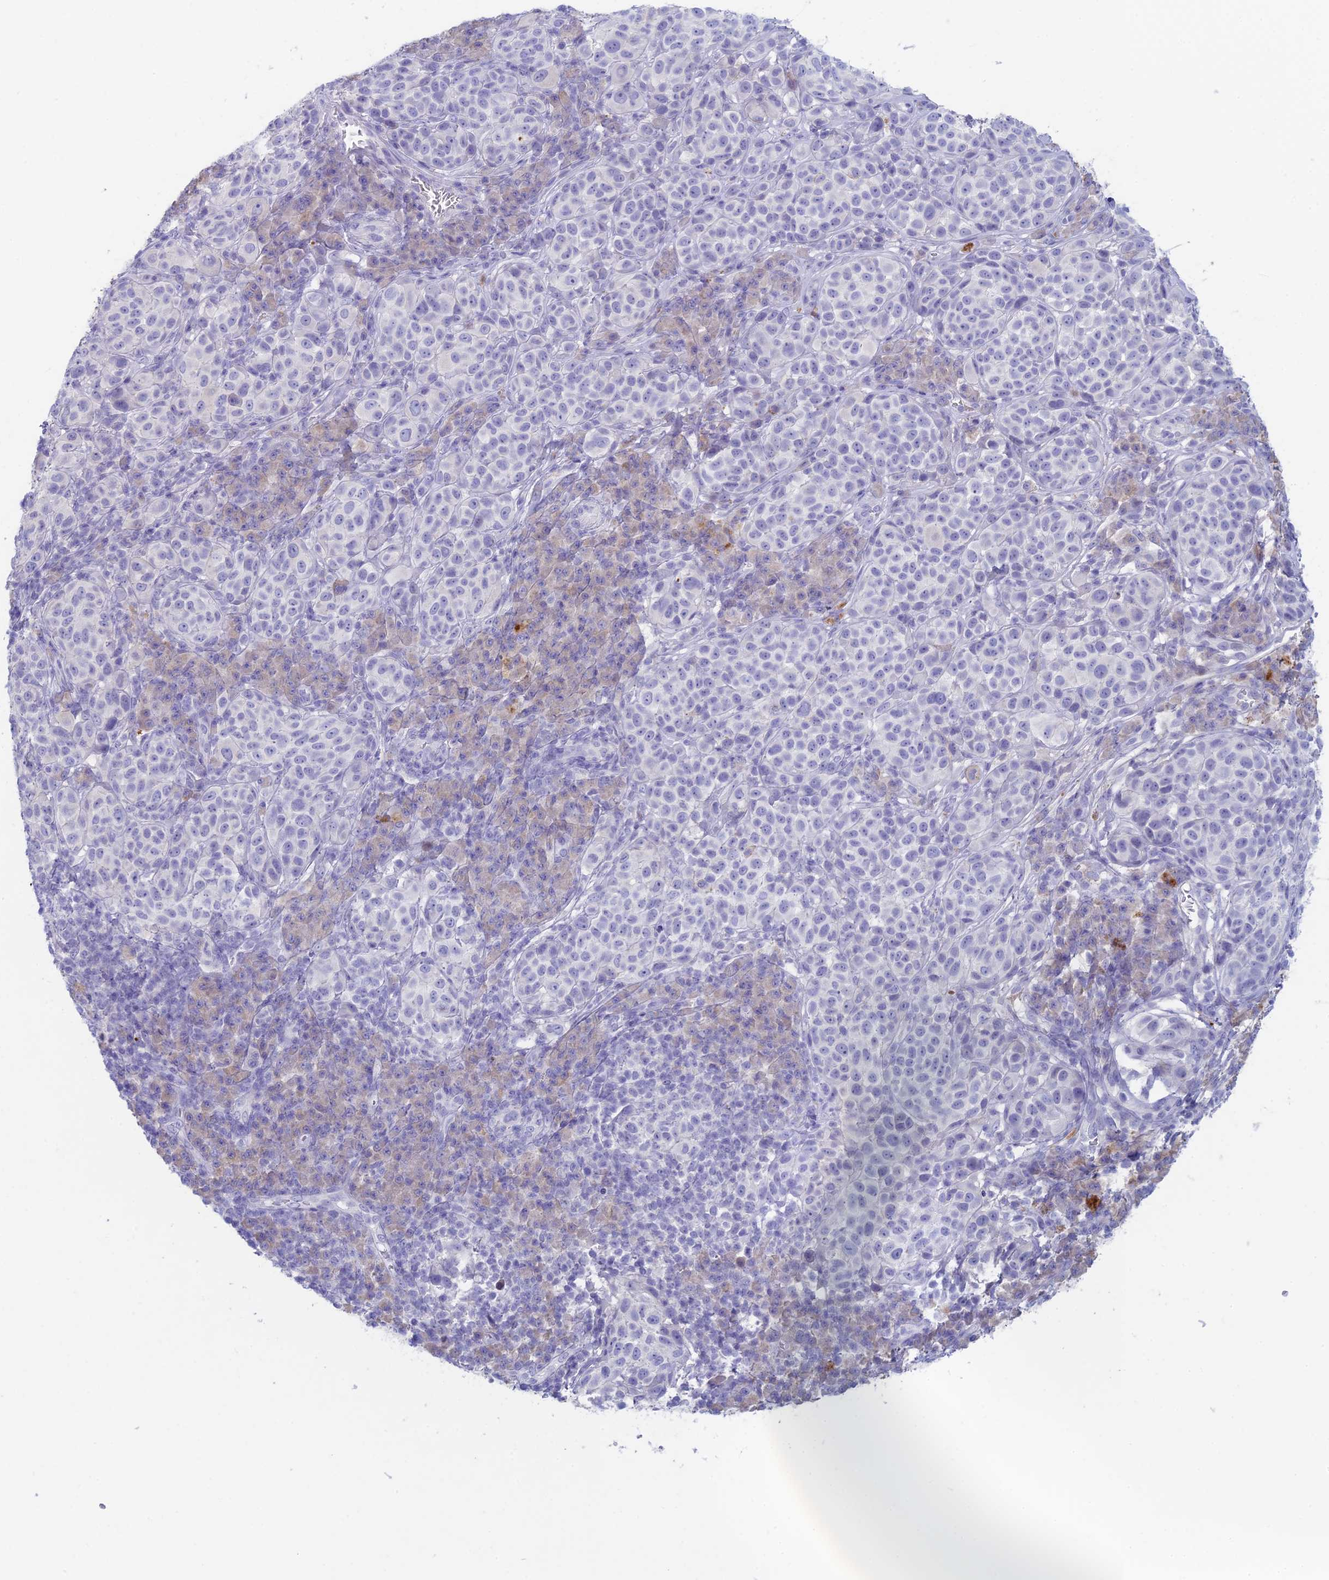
{"staining": {"intensity": "negative", "quantity": "none", "location": "none"}, "tissue": "melanoma", "cell_type": "Tumor cells", "image_type": "cancer", "snomed": [{"axis": "morphology", "description": "Malignant melanoma, NOS"}, {"axis": "topography", "description": "Skin"}], "caption": "This histopathology image is of malignant melanoma stained with IHC to label a protein in brown with the nuclei are counter-stained blue. There is no positivity in tumor cells.", "gene": "REXO5", "patient": {"sex": "male", "age": 38}}